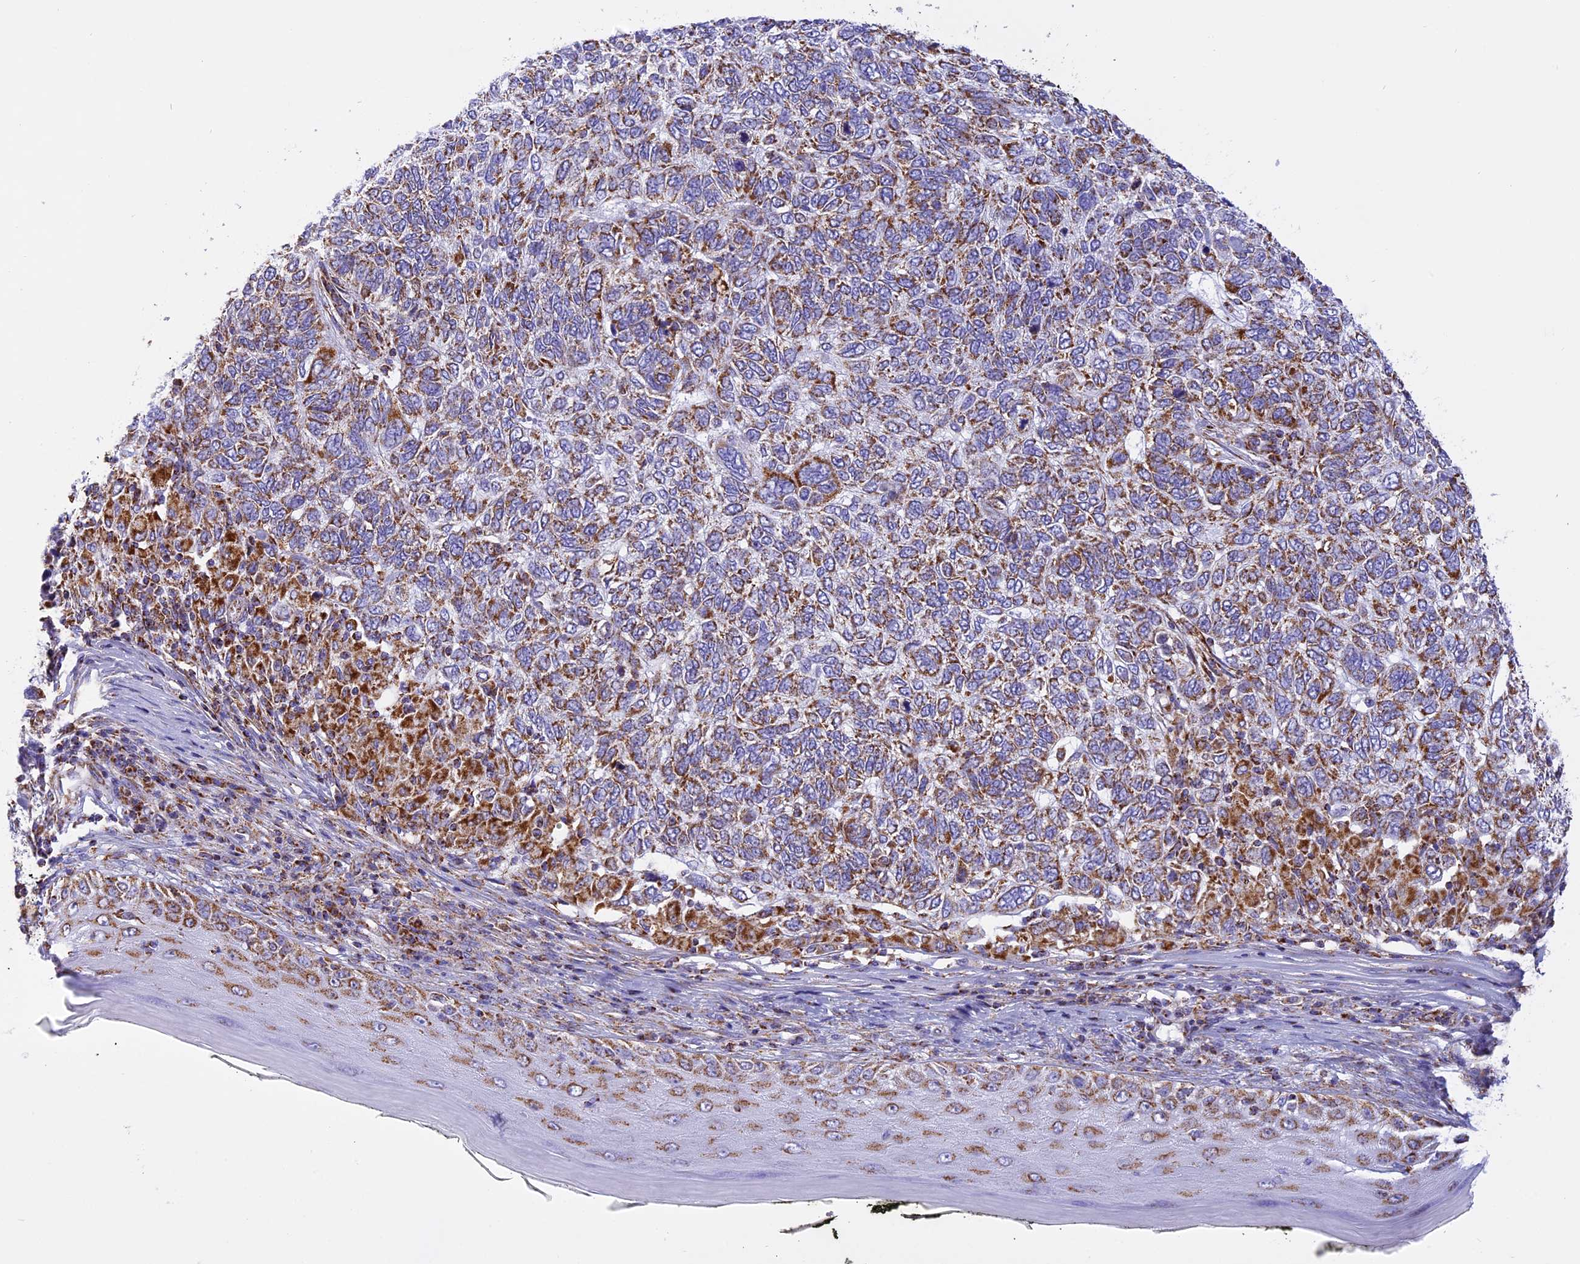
{"staining": {"intensity": "moderate", "quantity": ">75%", "location": "cytoplasmic/membranous"}, "tissue": "skin cancer", "cell_type": "Tumor cells", "image_type": "cancer", "snomed": [{"axis": "morphology", "description": "Basal cell carcinoma"}, {"axis": "topography", "description": "Skin"}], "caption": "Tumor cells display moderate cytoplasmic/membranous staining in about >75% of cells in basal cell carcinoma (skin).", "gene": "KCNG1", "patient": {"sex": "female", "age": 65}}